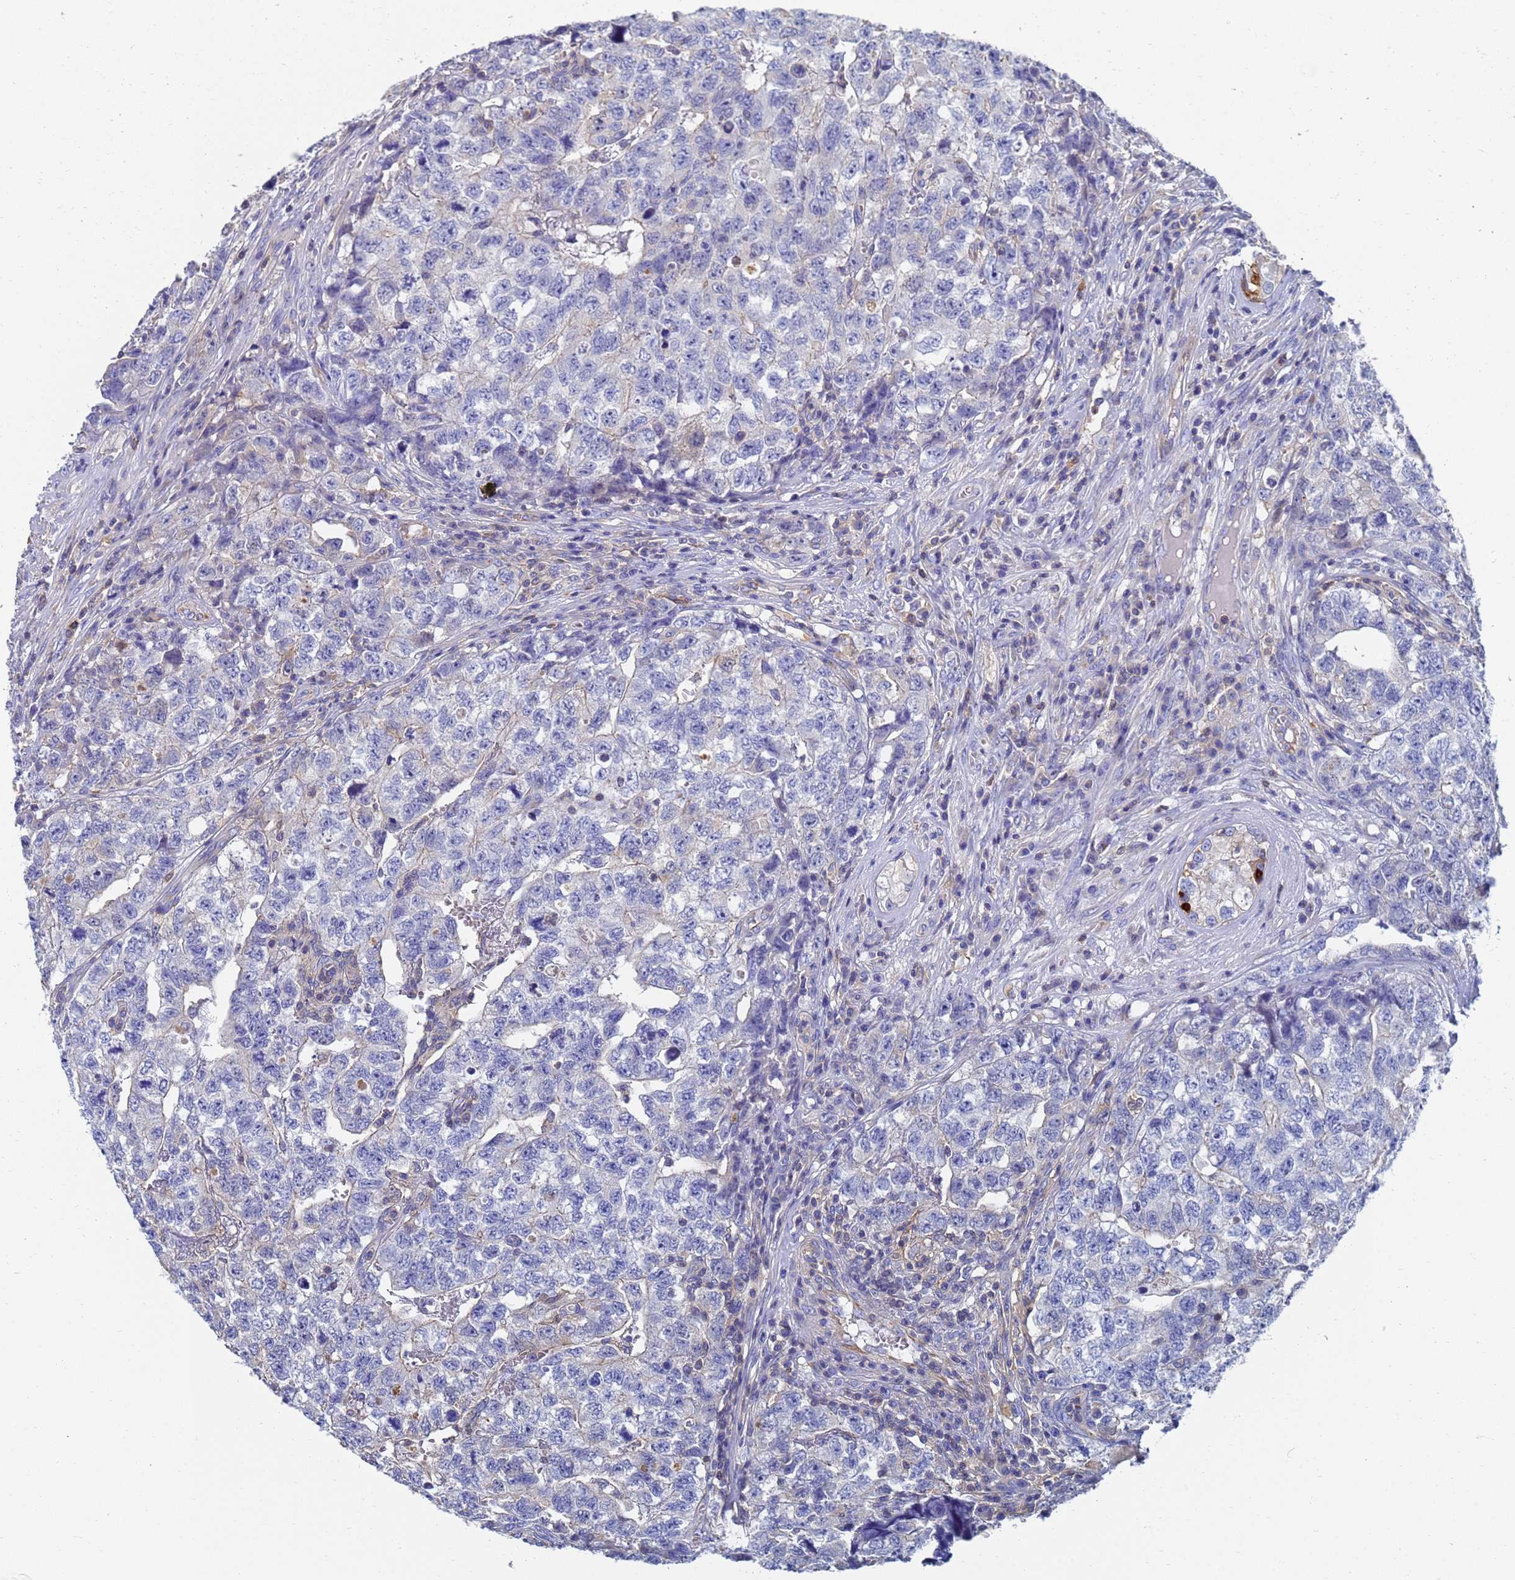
{"staining": {"intensity": "negative", "quantity": "none", "location": "none"}, "tissue": "testis cancer", "cell_type": "Tumor cells", "image_type": "cancer", "snomed": [{"axis": "morphology", "description": "Carcinoma, Embryonal, NOS"}, {"axis": "topography", "description": "Testis"}], "caption": "DAB (3,3'-diaminobenzidine) immunohistochemical staining of testis cancer reveals no significant staining in tumor cells.", "gene": "GCHFR", "patient": {"sex": "male", "age": 31}}